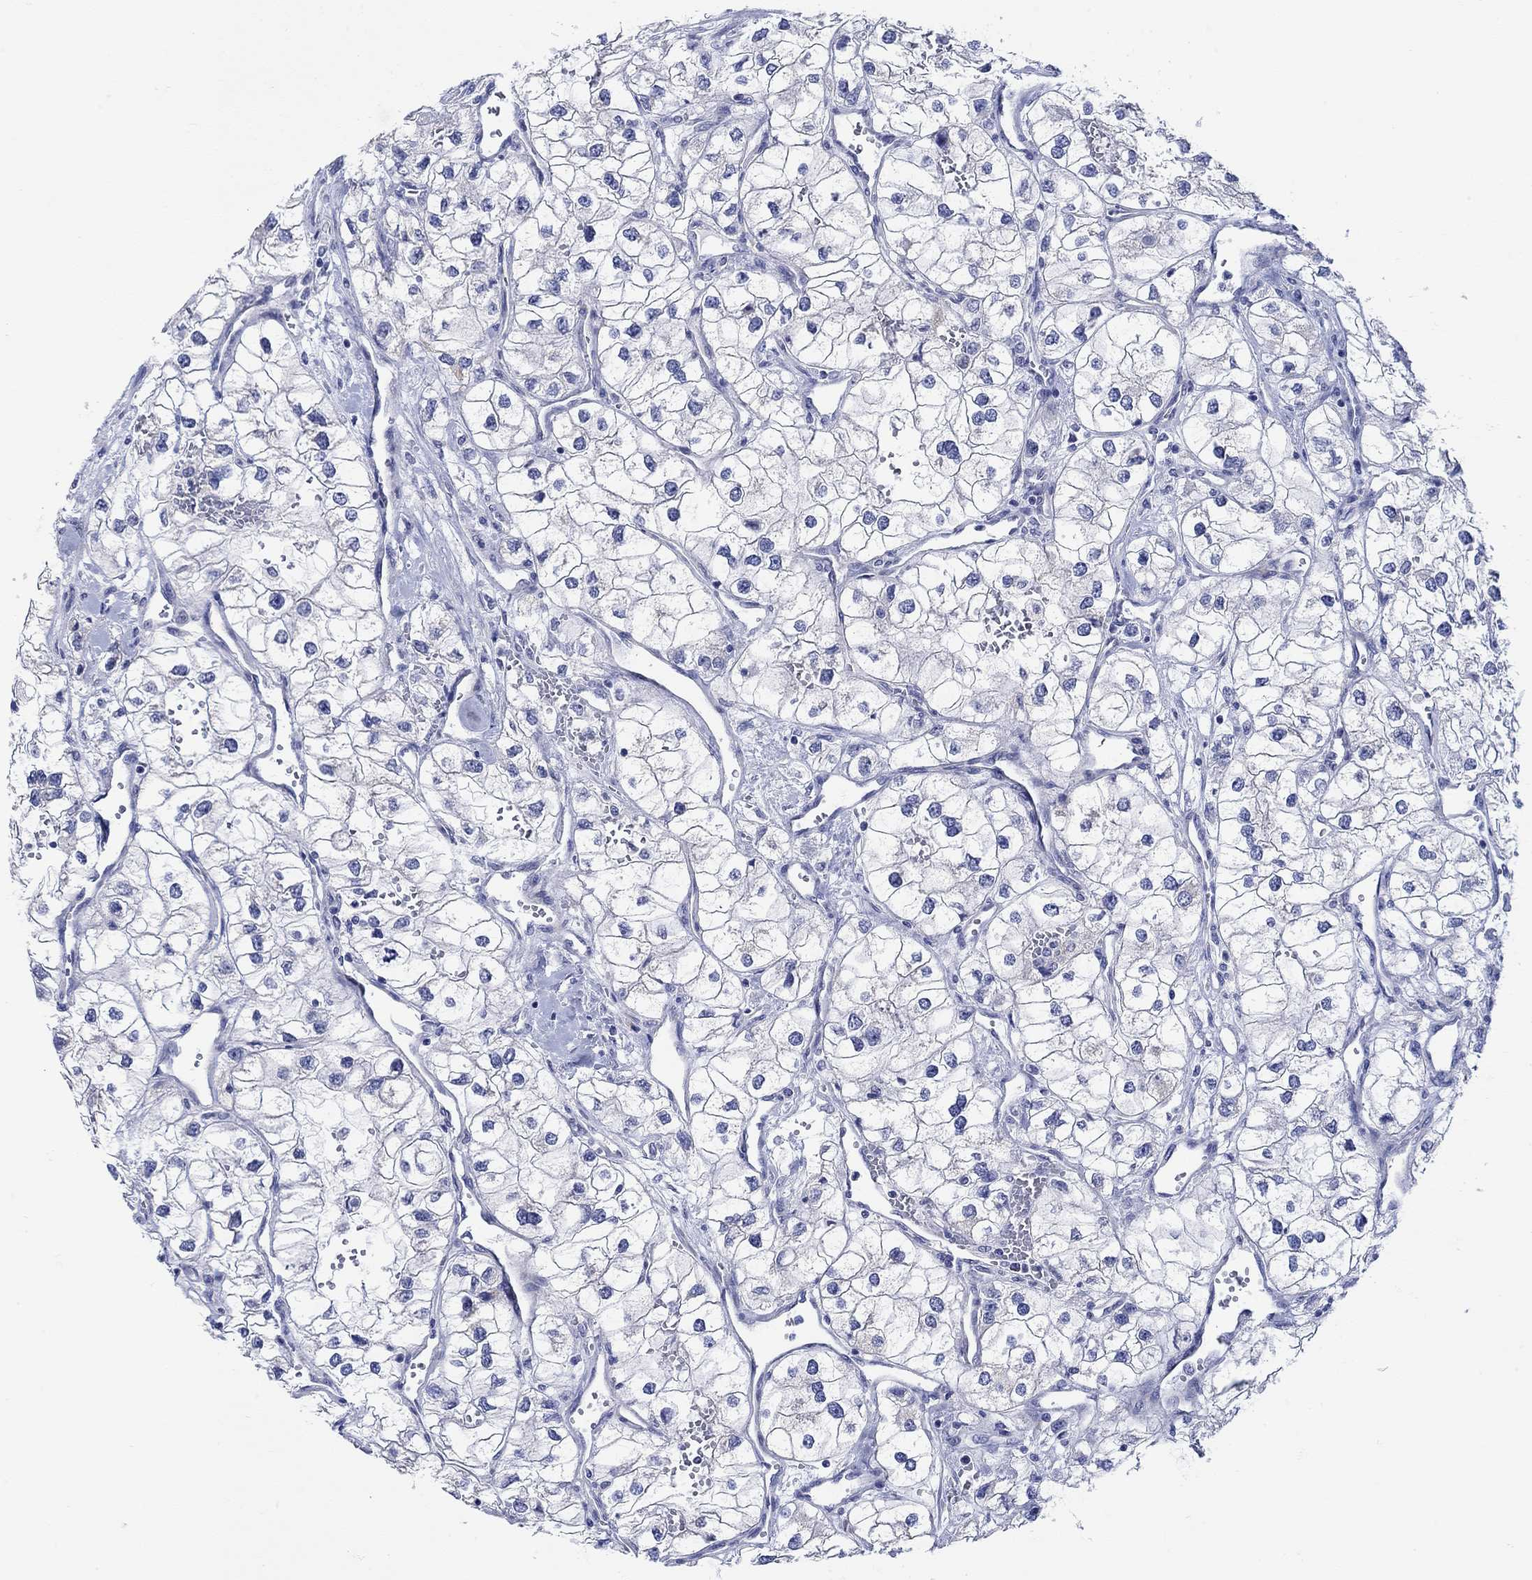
{"staining": {"intensity": "negative", "quantity": "none", "location": "none"}, "tissue": "renal cancer", "cell_type": "Tumor cells", "image_type": "cancer", "snomed": [{"axis": "morphology", "description": "Adenocarcinoma, NOS"}, {"axis": "topography", "description": "Kidney"}], "caption": "Tumor cells show no significant protein expression in renal cancer. Nuclei are stained in blue.", "gene": "KRT222", "patient": {"sex": "male", "age": 59}}